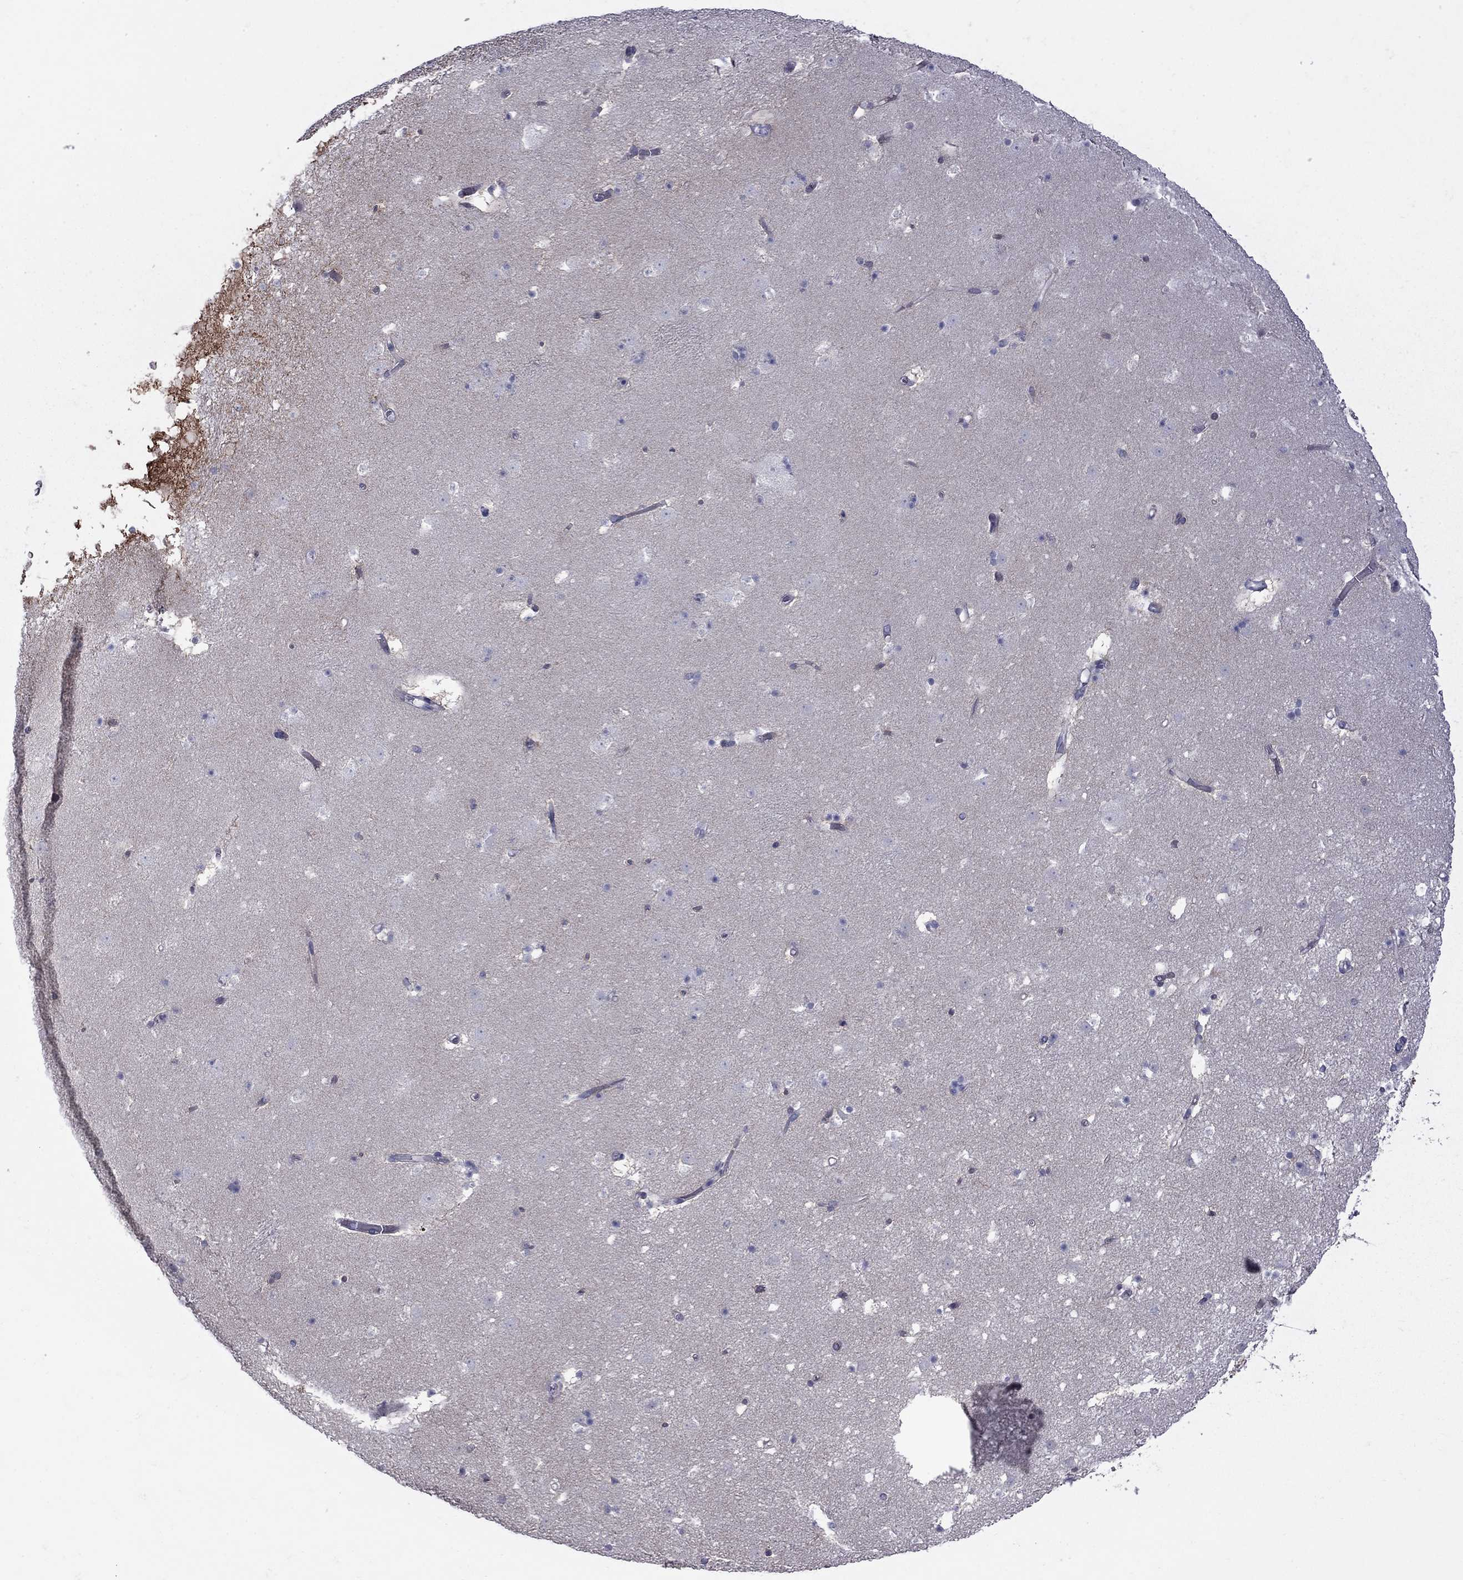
{"staining": {"intensity": "negative", "quantity": "none", "location": "none"}, "tissue": "caudate", "cell_type": "Glial cells", "image_type": "normal", "snomed": [{"axis": "morphology", "description": "Normal tissue, NOS"}, {"axis": "topography", "description": "Lateral ventricle wall"}], "caption": "This is an immunohistochemistry (IHC) histopathology image of normal human caudate. There is no staining in glial cells.", "gene": "NRARP", "patient": {"sex": "female", "age": 42}}